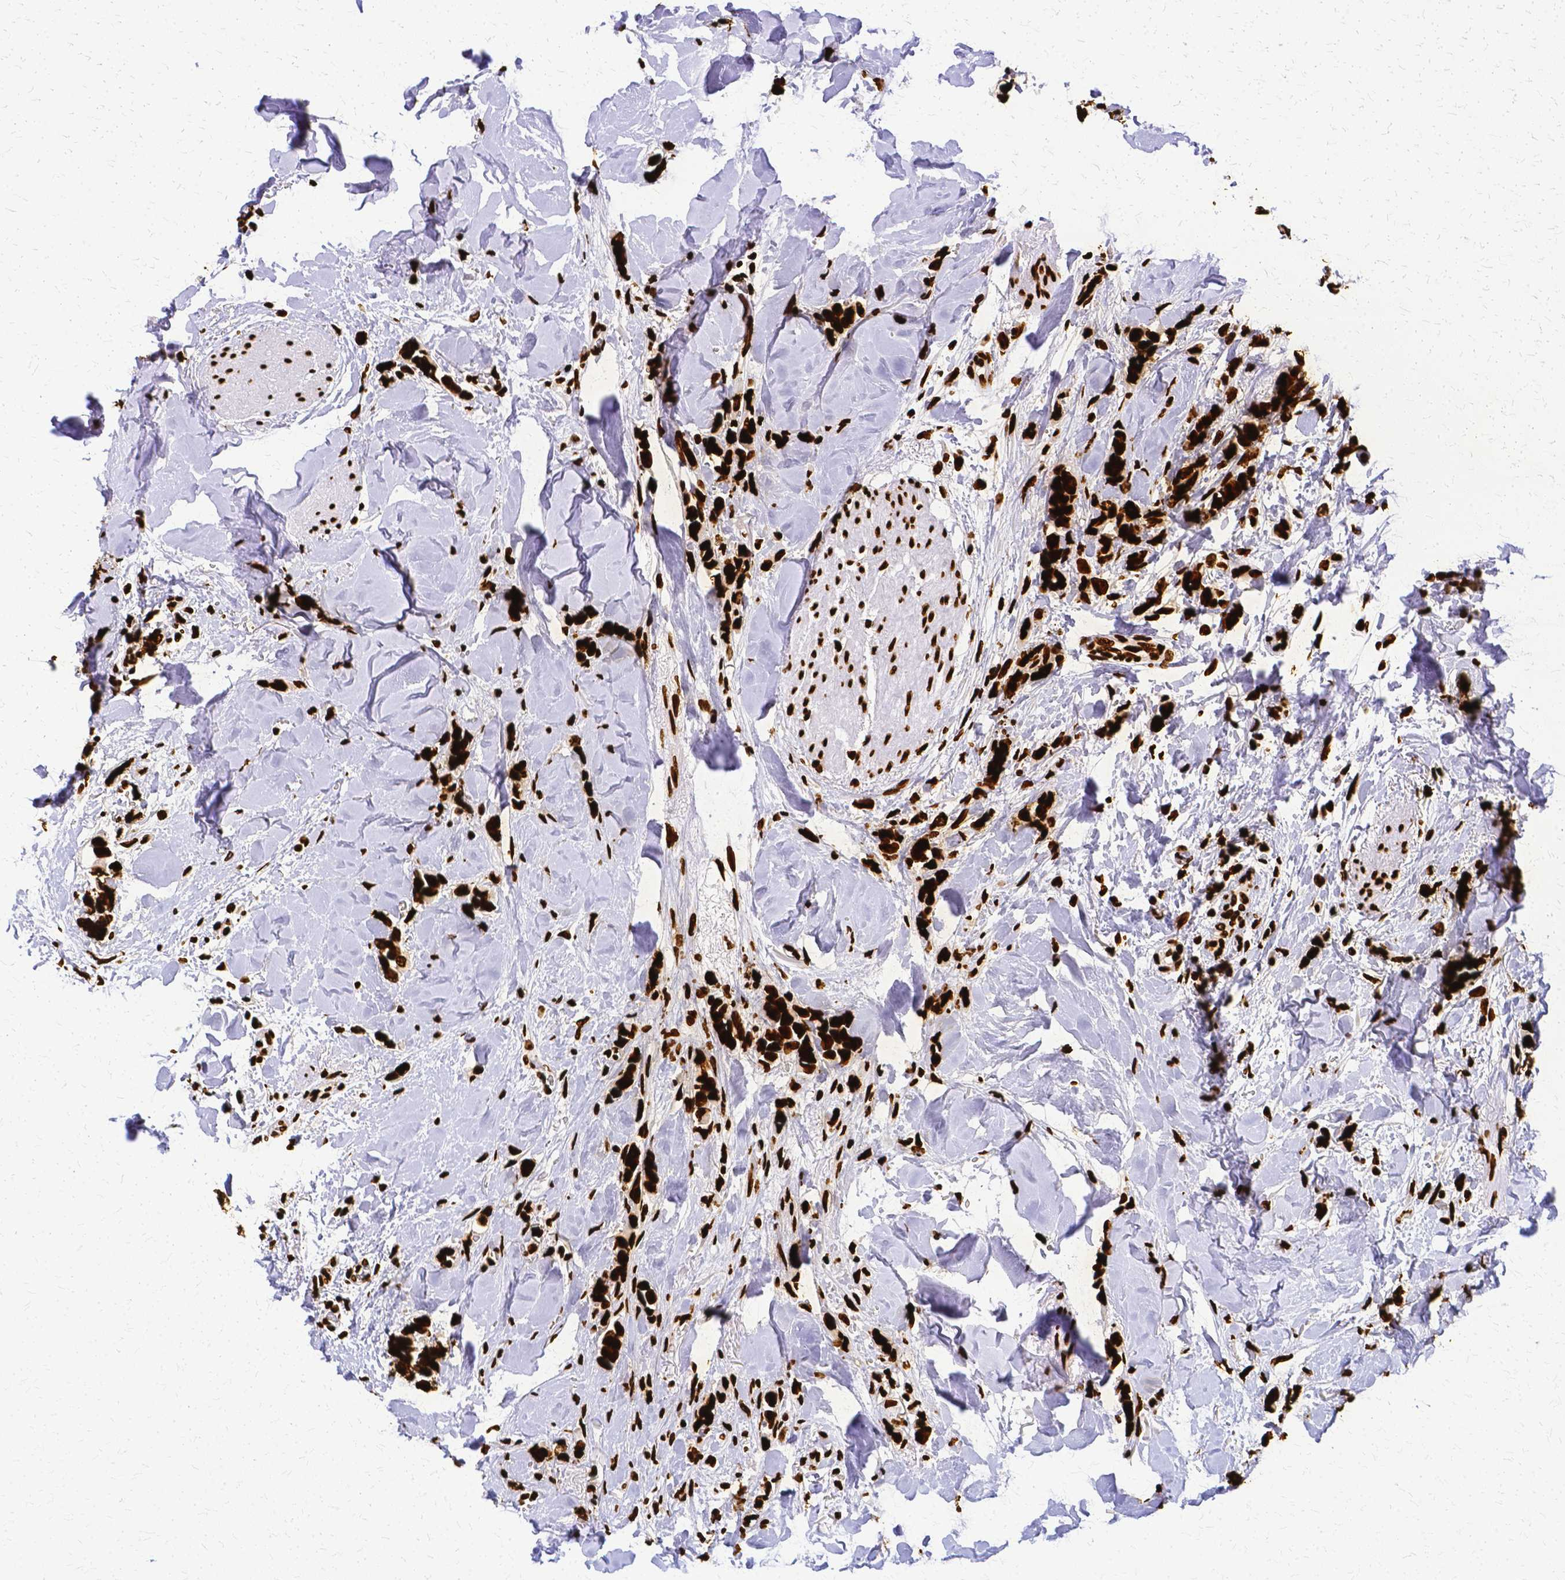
{"staining": {"intensity": "strong", "quantity": ">75%", "location": "nuclear"}, "tissue": "breast cancer", "cell_type": "Tumor cells", "image_type": "cancer", "snomed": [{"axis": "morphology", "description": "Lobular carcinoma"}, {"axis": "topography", "description": "Breast"}], "caption": "DAB (3,3'-diaminobenzidine) immunohistochemical staining of breast cancer displays strong nuclear protein expression in about >75% of tumor cells.", "gene": "SFPQ", "patient": {"sex": "female", "age": 91}}